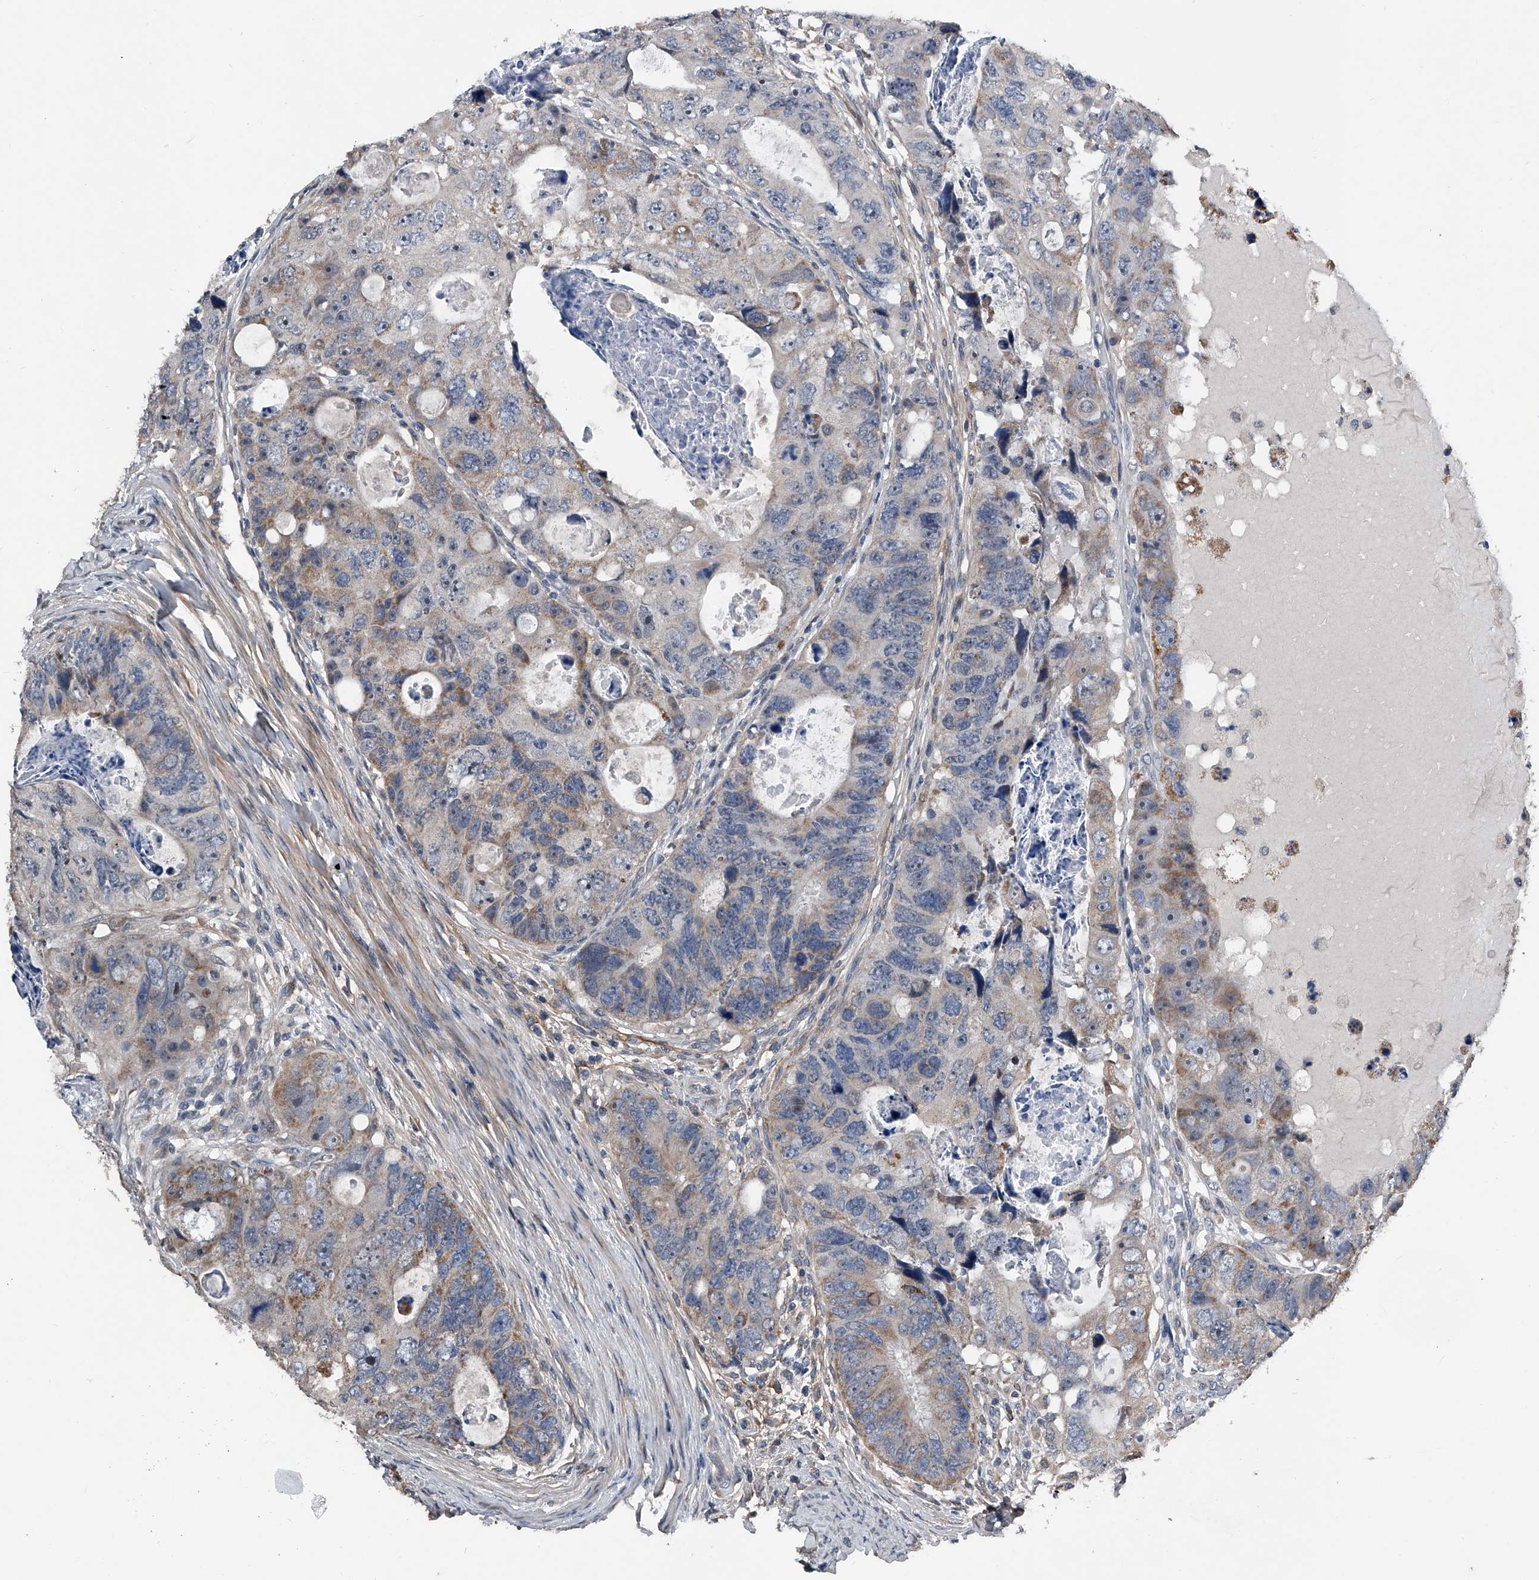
{"staining": {"intensity": "moderate", "quantity": "25%-75%", "location": "cytoplasmic/membranous"}, "tissue": "colorectal cancer", "cell_type": "Tumor cells", "image_type": "cancer", "snomed": [{"axis": "morphology", "description": "Adenocarcinoma, NOS"}, {"axis": "topography", "description": "Rectum"}], "caption": "Immunohistochemical staining of human colorectal cancer (adenocarcinoma) displays medium levels of moderate cytoplasmic/membranous positivity in approximately 25%-75% of tumor cells. (DAB = brown stain, brightfield microscopy at high magnification).", "gene": "PHACTR1", "patient": {"sex": "male", "age": 59}}